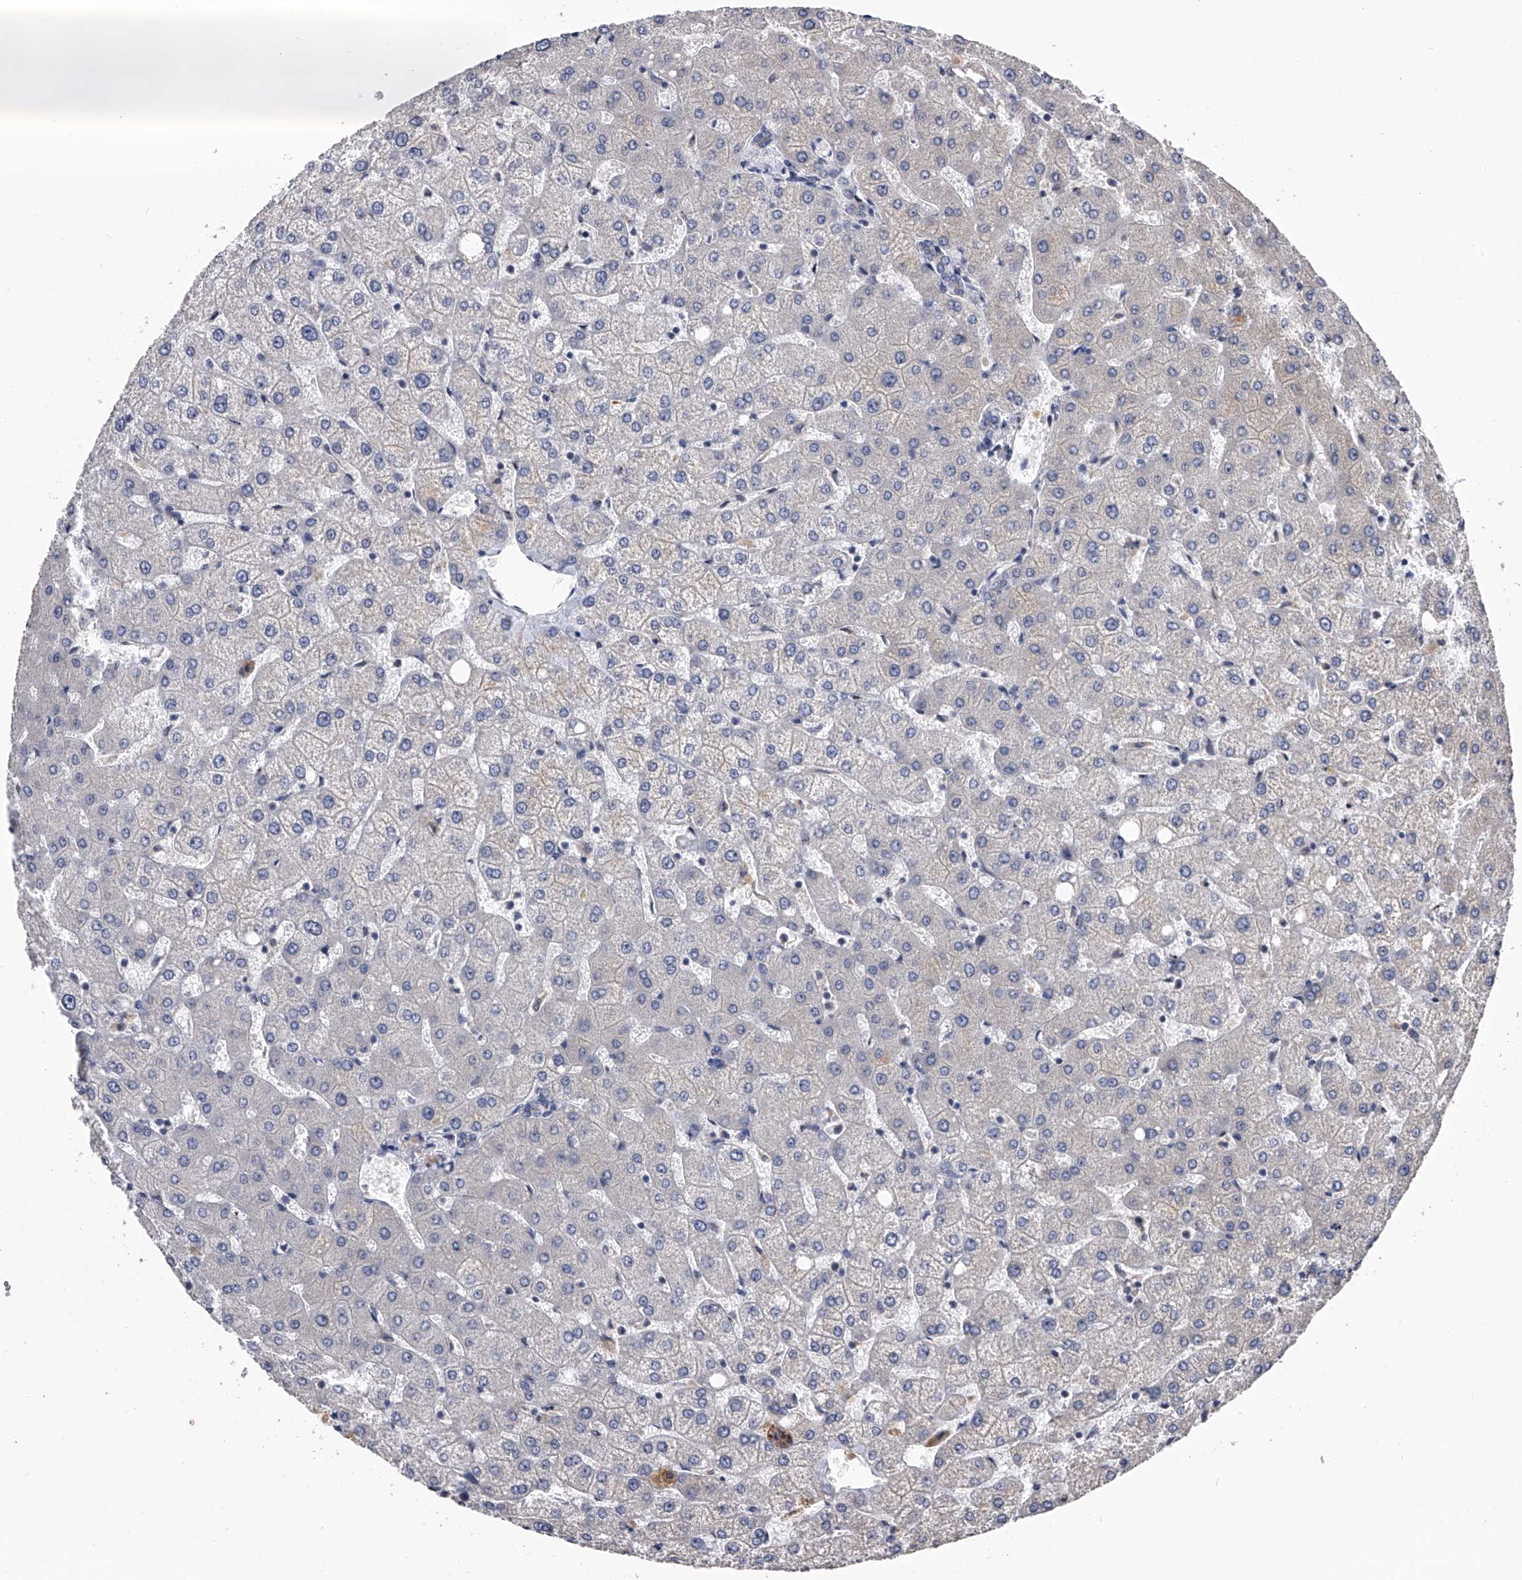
{"staining": {"intensity": "negative", "quantity": "none", "location": "none"}, "tissue": "liver", "cell_type": "Cholangiocytes", "image_type": "normal", "snomed": [{"axis": "morphology", "description": "Normal tissue, NOS"}, {"axis": "topography", "description": "Liver"}], "caption": "Histopathology image shows no protein expression in cholangiocytes of normal liver.", "gene": "EFCAB7", "patient": {"sex": "female", "age": 54}}